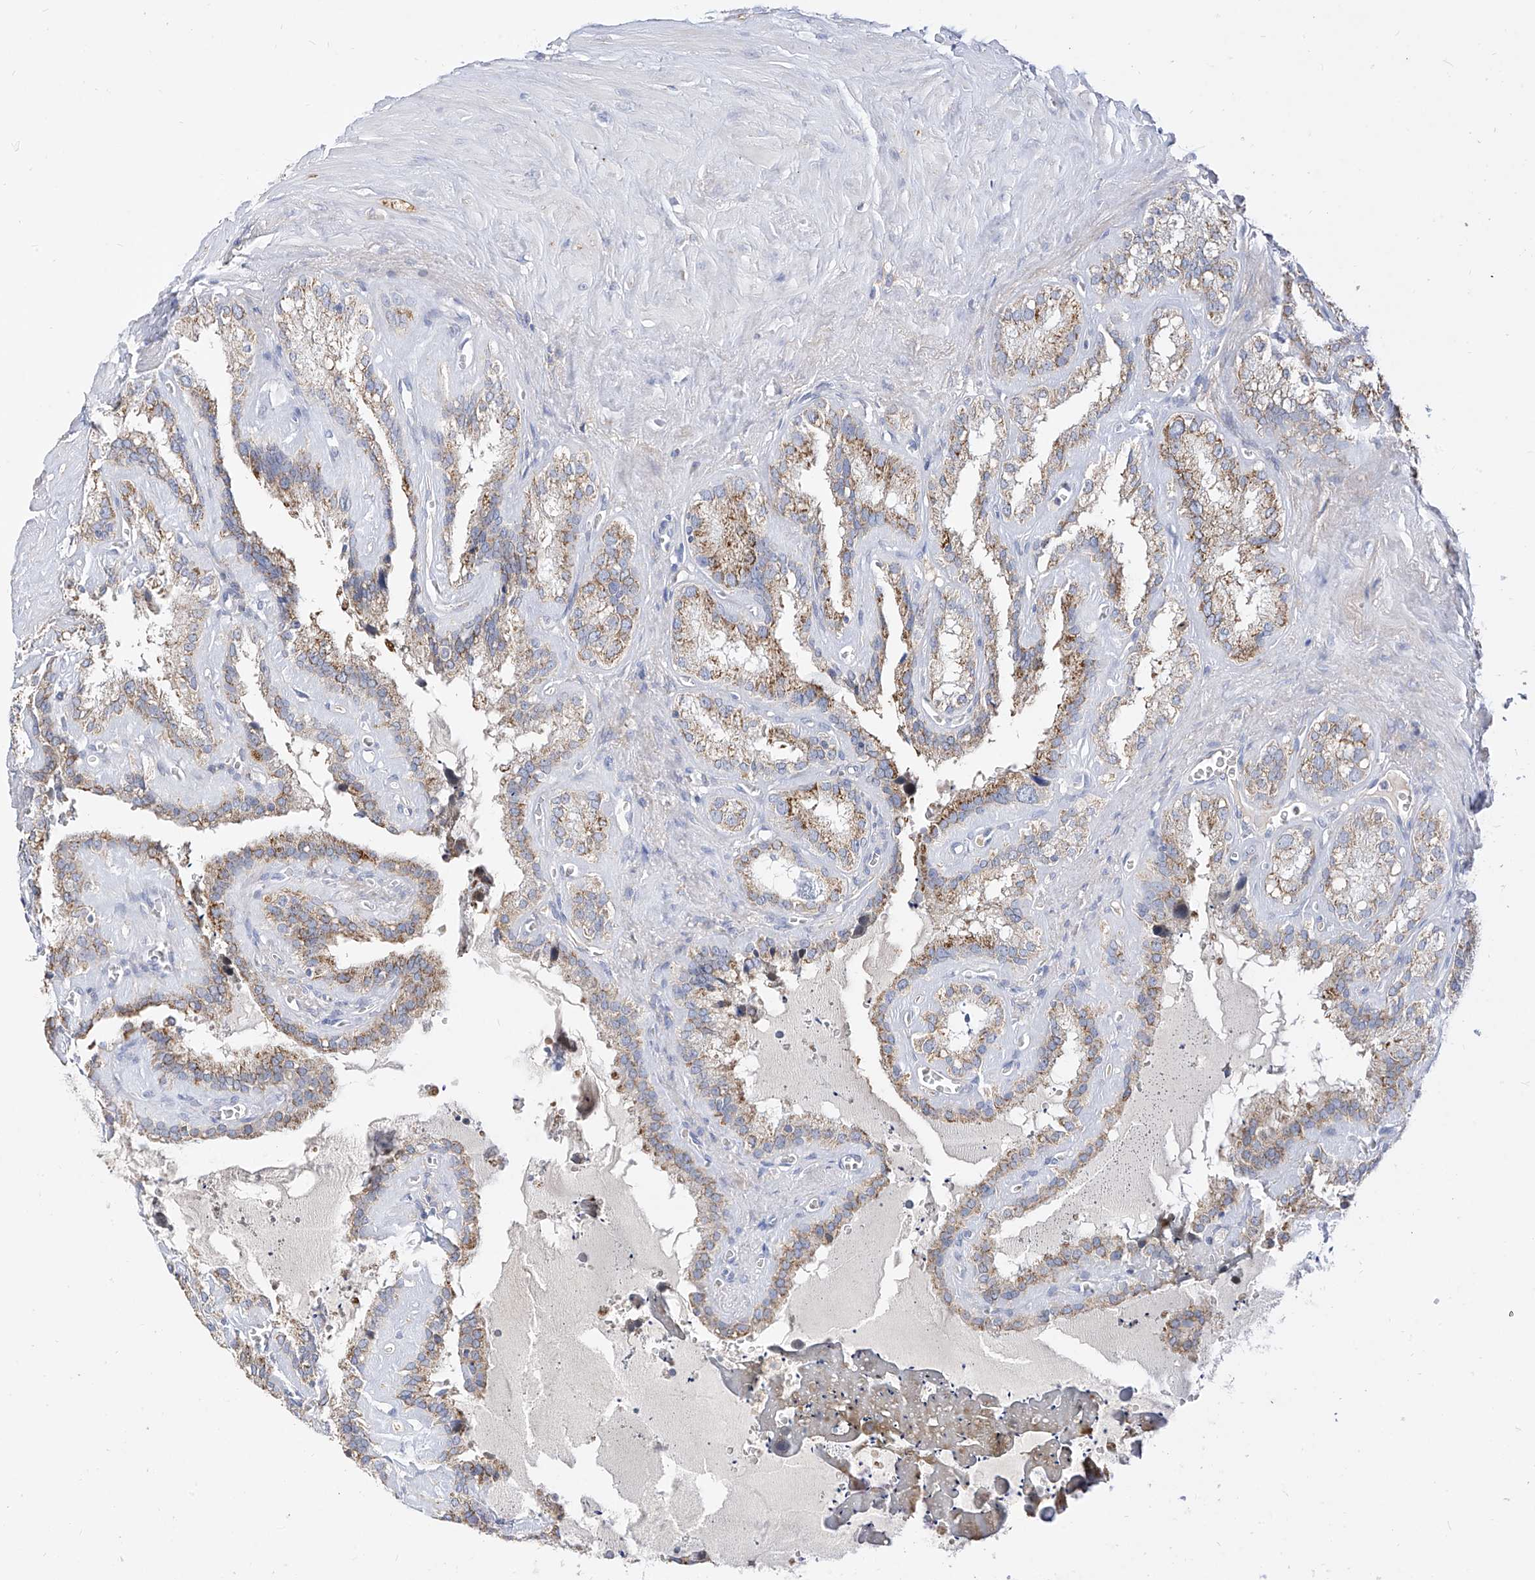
{"staining": {"intensity": "moderate", "quantity": ">75%", "location": "cytoplasmic/membranous"}, "tissue": "seminal vesicle", "cell_type": "Glandular cells", "image_type": "normal", "snomed": [{"axis": "morphology", "description": "Normal tissue, NOS"}, {"axis": "topography", "description": "Prostate"}, {"axis": "topography", "description": "Seminal veicle"}], "caption": "Moderate cytoplasmic/membranous expression is identified in about >75% of glandular cells in unremarkable seminal vesicle. (DAB = brown stain, brightfield microscopy at high magnification).", "gene": "RASA2", "patient": {"sex": "male", "age": 59}}